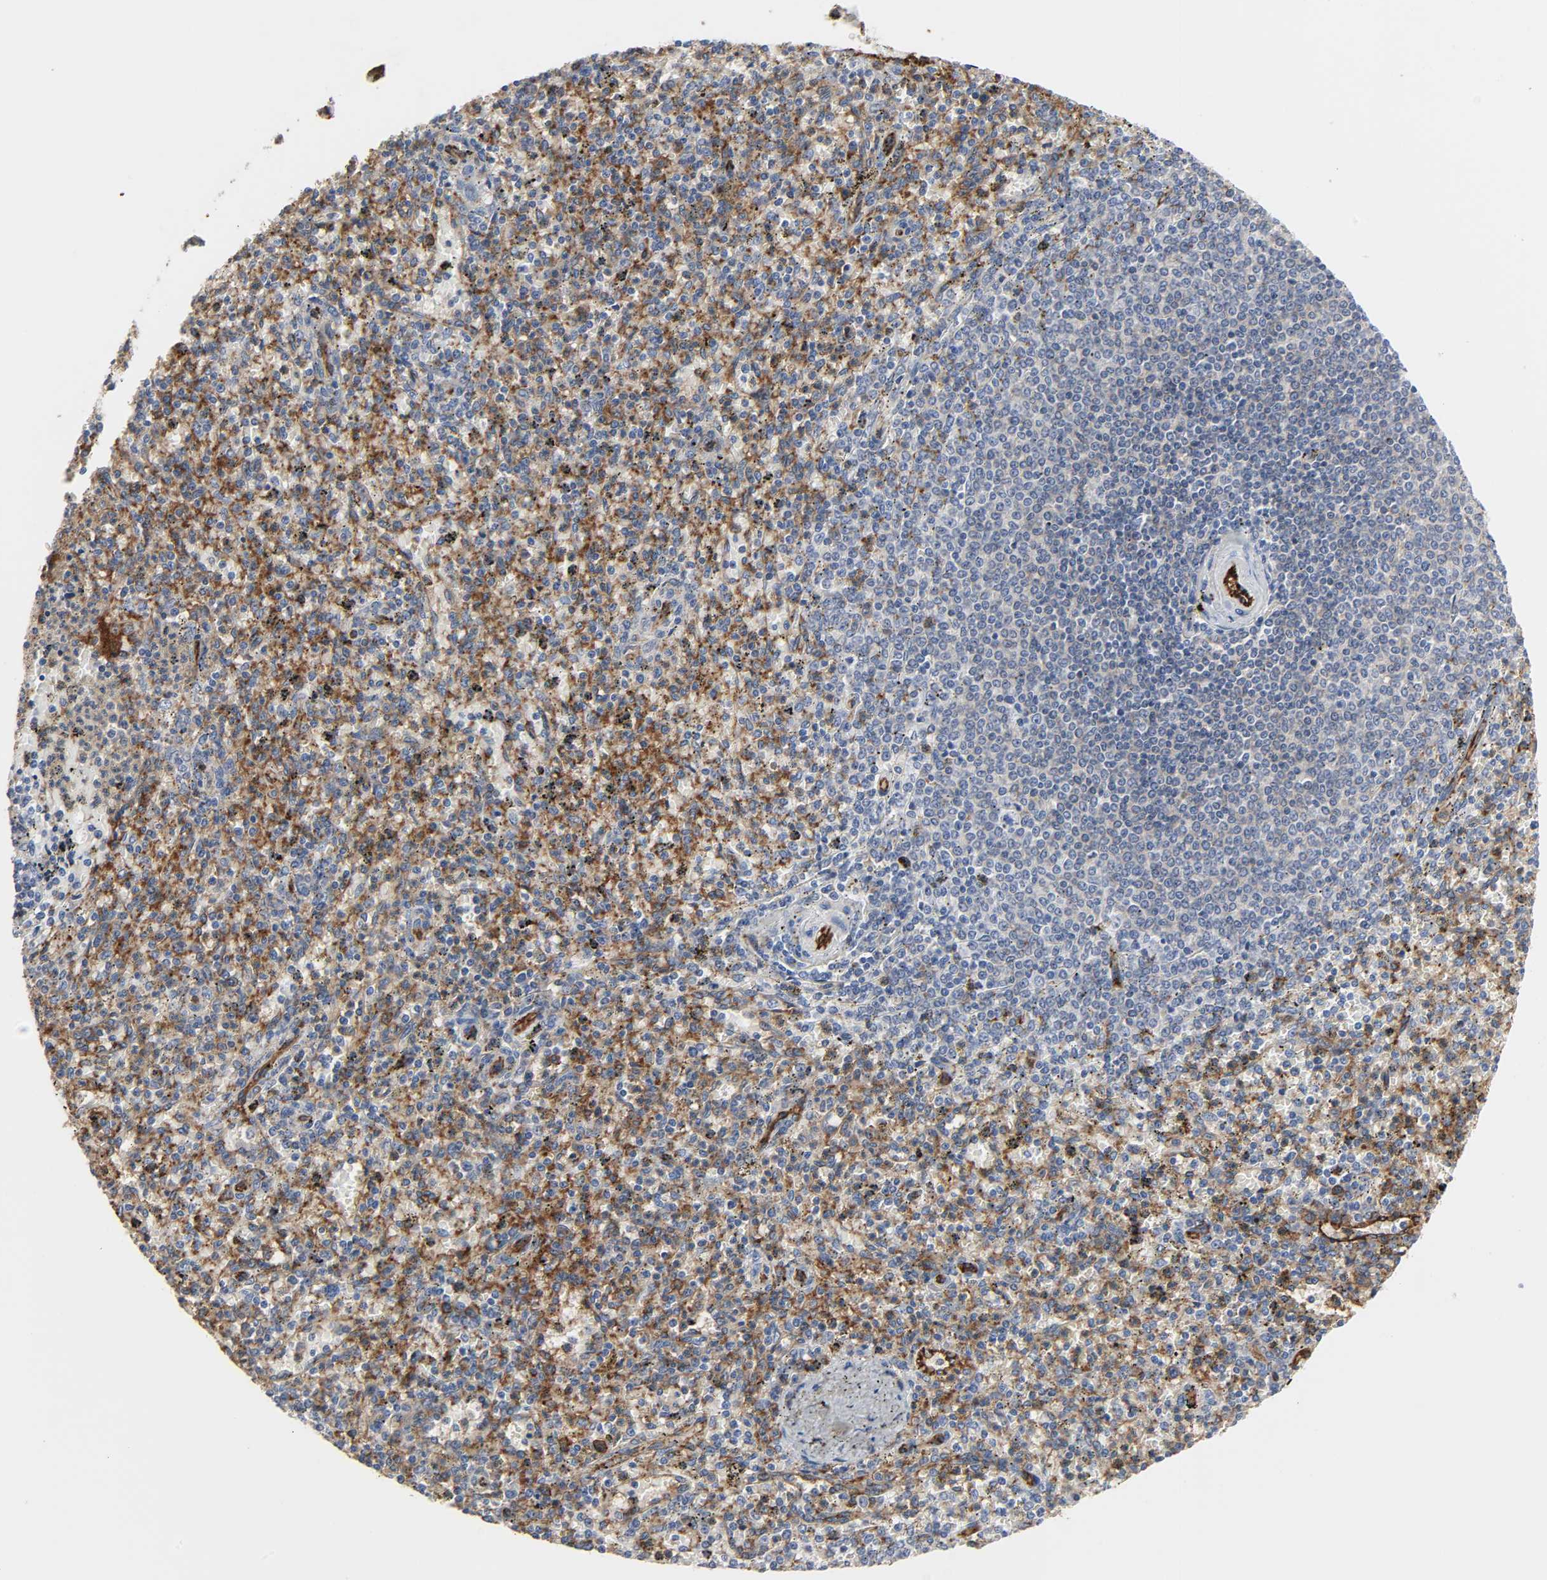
{"staining": {"intensity": "strong", "quantity": "25%-75%", "location": "cytoplasmic/membranous"}, "tissue": "spleen", "cell_type": "Cells in red pulp", "image_type": "normal", "snomed": [{"axis": "morphology", "description": "Normal tissue, NOS"}, {"axis": "topography", "description": "Spleen"}], "caption": "Immunohistochemical staining of benign spleen shows high levels of strong cytoplasmic/membranous staining in about 25%-75% of cells in red pulp. Immunohistochemistry (ihc) stains the protein of interest in brown and the nuclei are stained blue.", "gene": "PECAM1", "patient": {"sex": "male", "age": 72}}